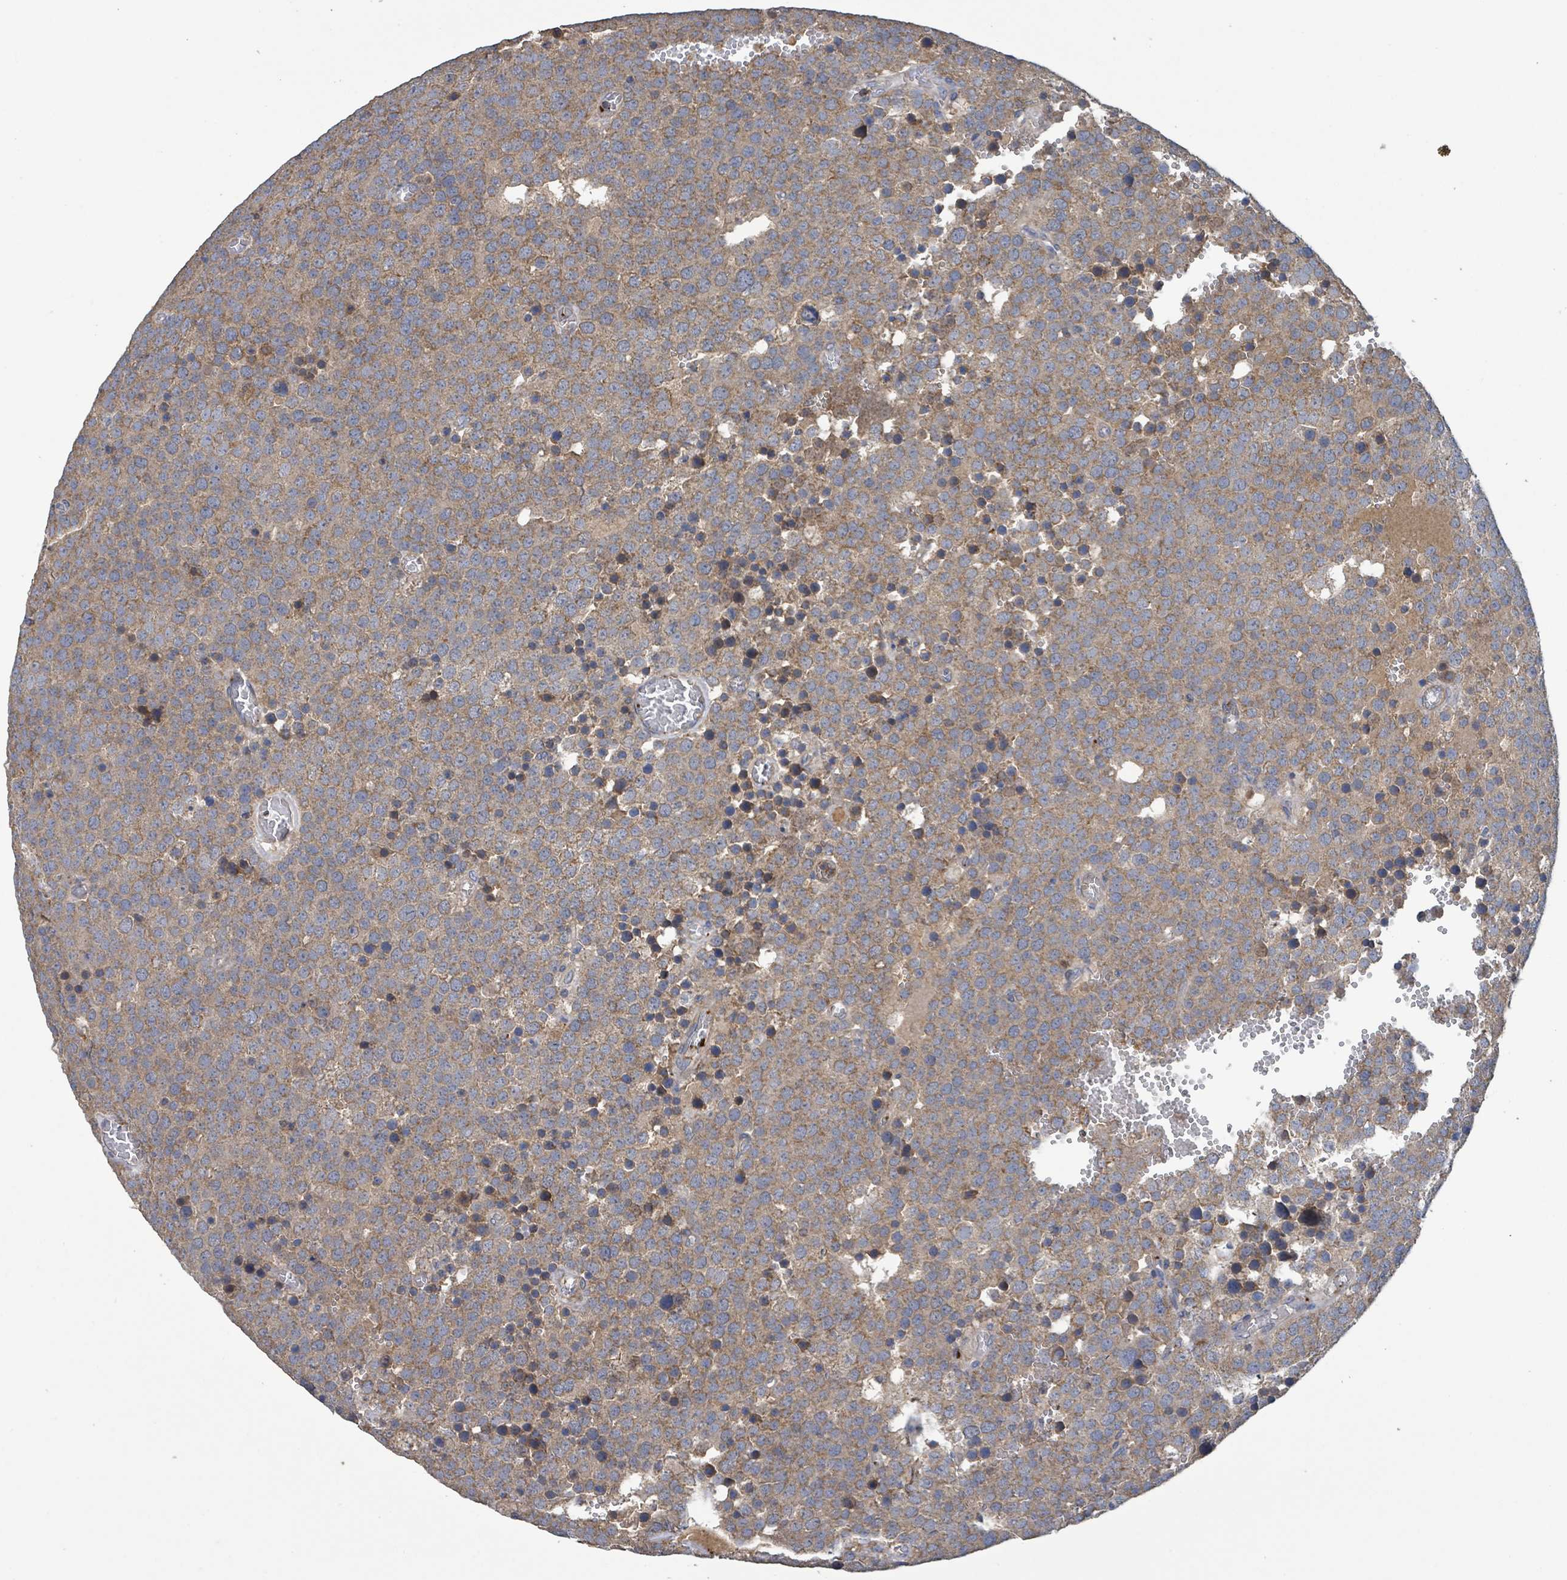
{"staining": {"intensity": "moderate", "quantity": ">75%", "location": "cytoplasmic/membranous"}, "tissue": "testis cancer", "cell_type": "Tumor cells", "image_type": "cancer", "snomed": [{"axis": "morphology", "description": "Normal tissue, NOS"}, {"axis": "morphology", "description": "Seminoma, NOS"}, {"axis": "topography", "description": "Testis"}], "caption": "Testis cancer tissue shows moderate cytoplasmic/membranous staining in about >75% of tumor cells, visualized by immunohistochemistry.", "gene": "PLAAT1", "patient": {"sex": "male", "age": 71}}